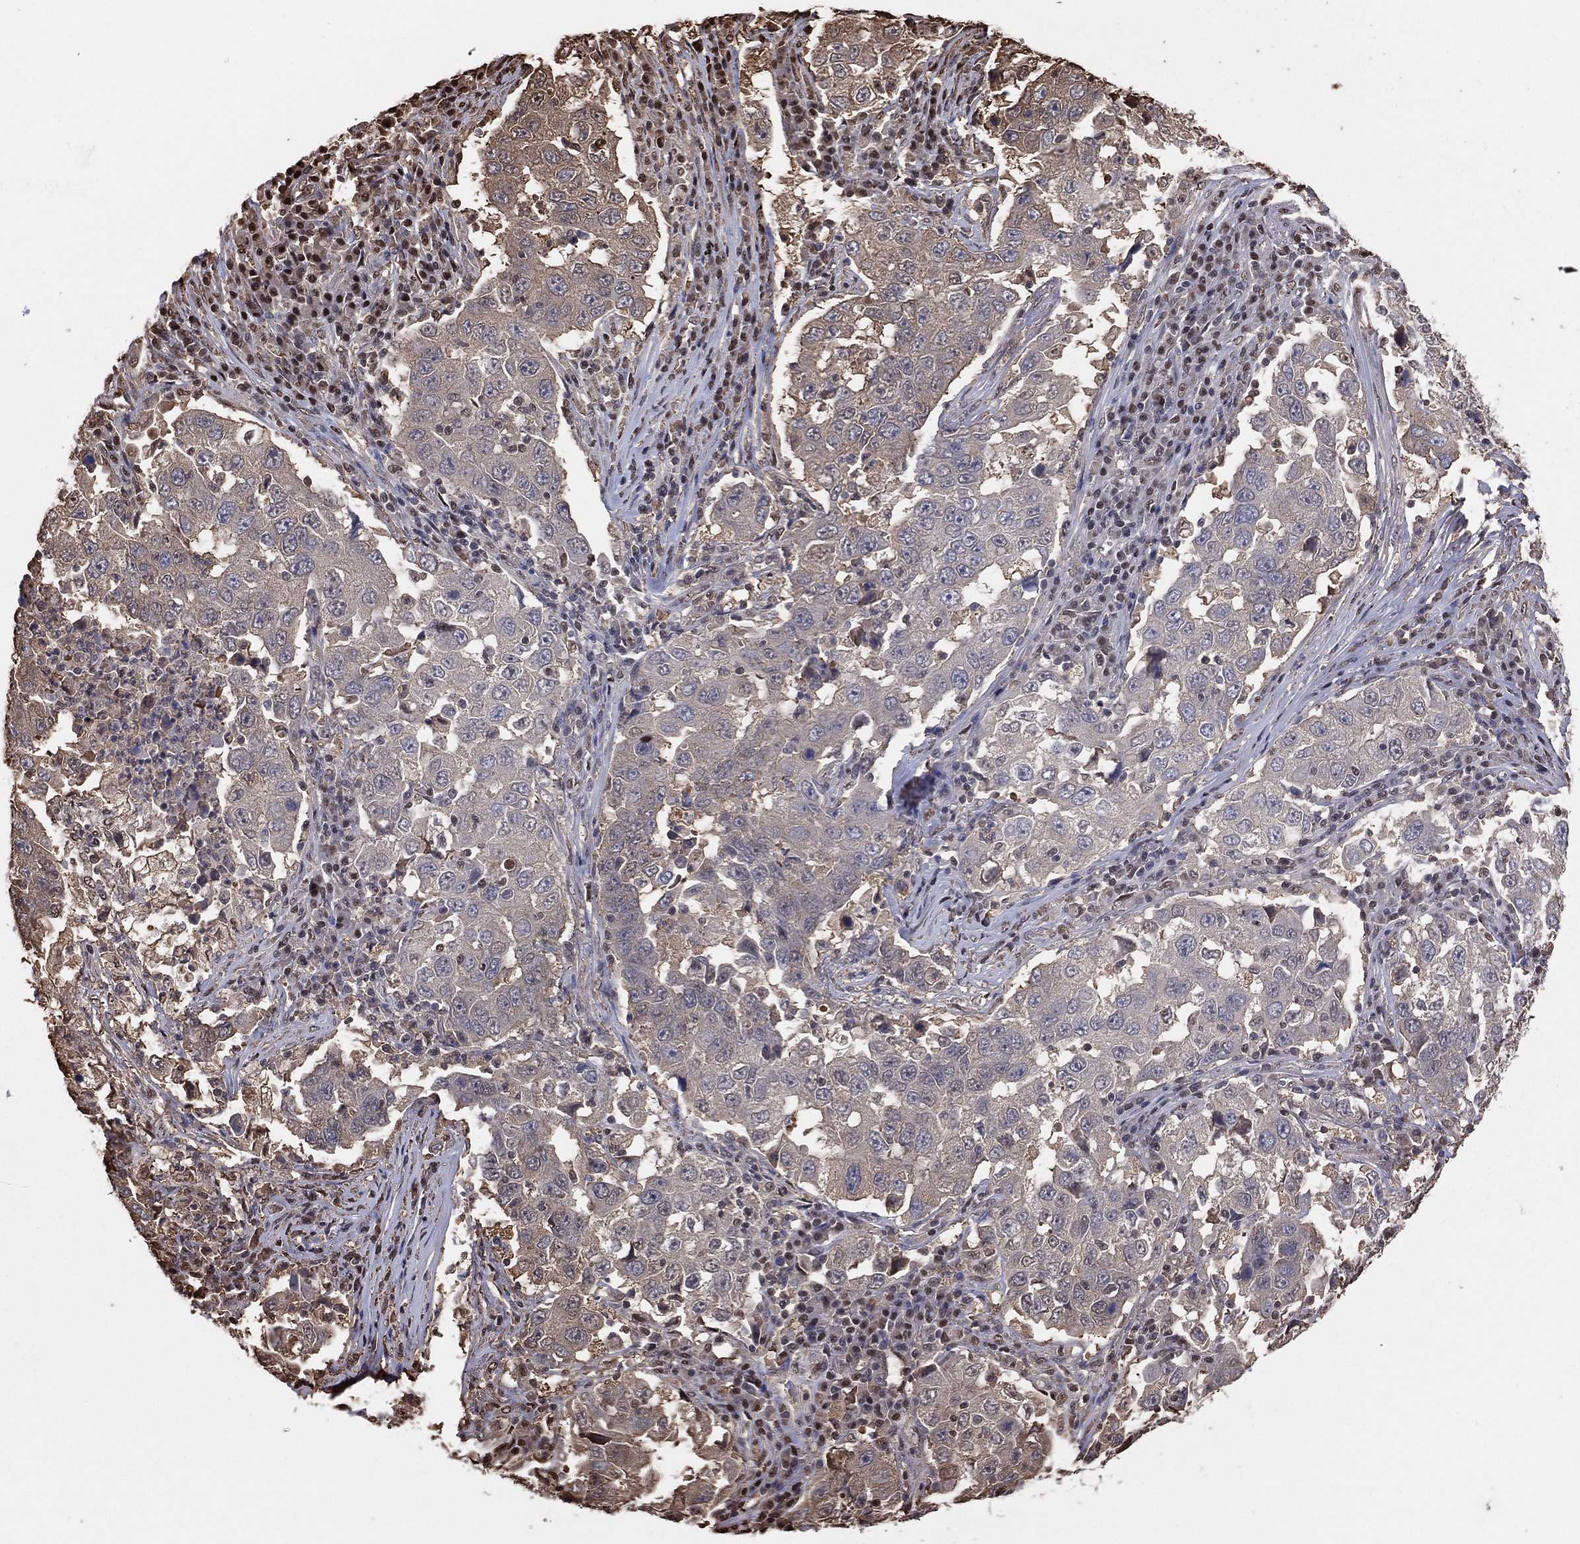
{"staining": {"intensity": "negative", "quantity": "none", "location": "none"}, "tissue": "lung cancer", "cell_type": "Tumor cells", "image_type": "cancer", "snomed": [{"axis": "morphology", "description": "Adenocarcinoma, NOS"}, {"axis": "topography", "description": "Lung"}], "caption": "A photomicrograph of lung cancer (adenocarcinoma) stained for a protein shows no brown staining in tumor cells.", "gene": "GAPDH", "patient": {"sex": "male", "age": 73}}